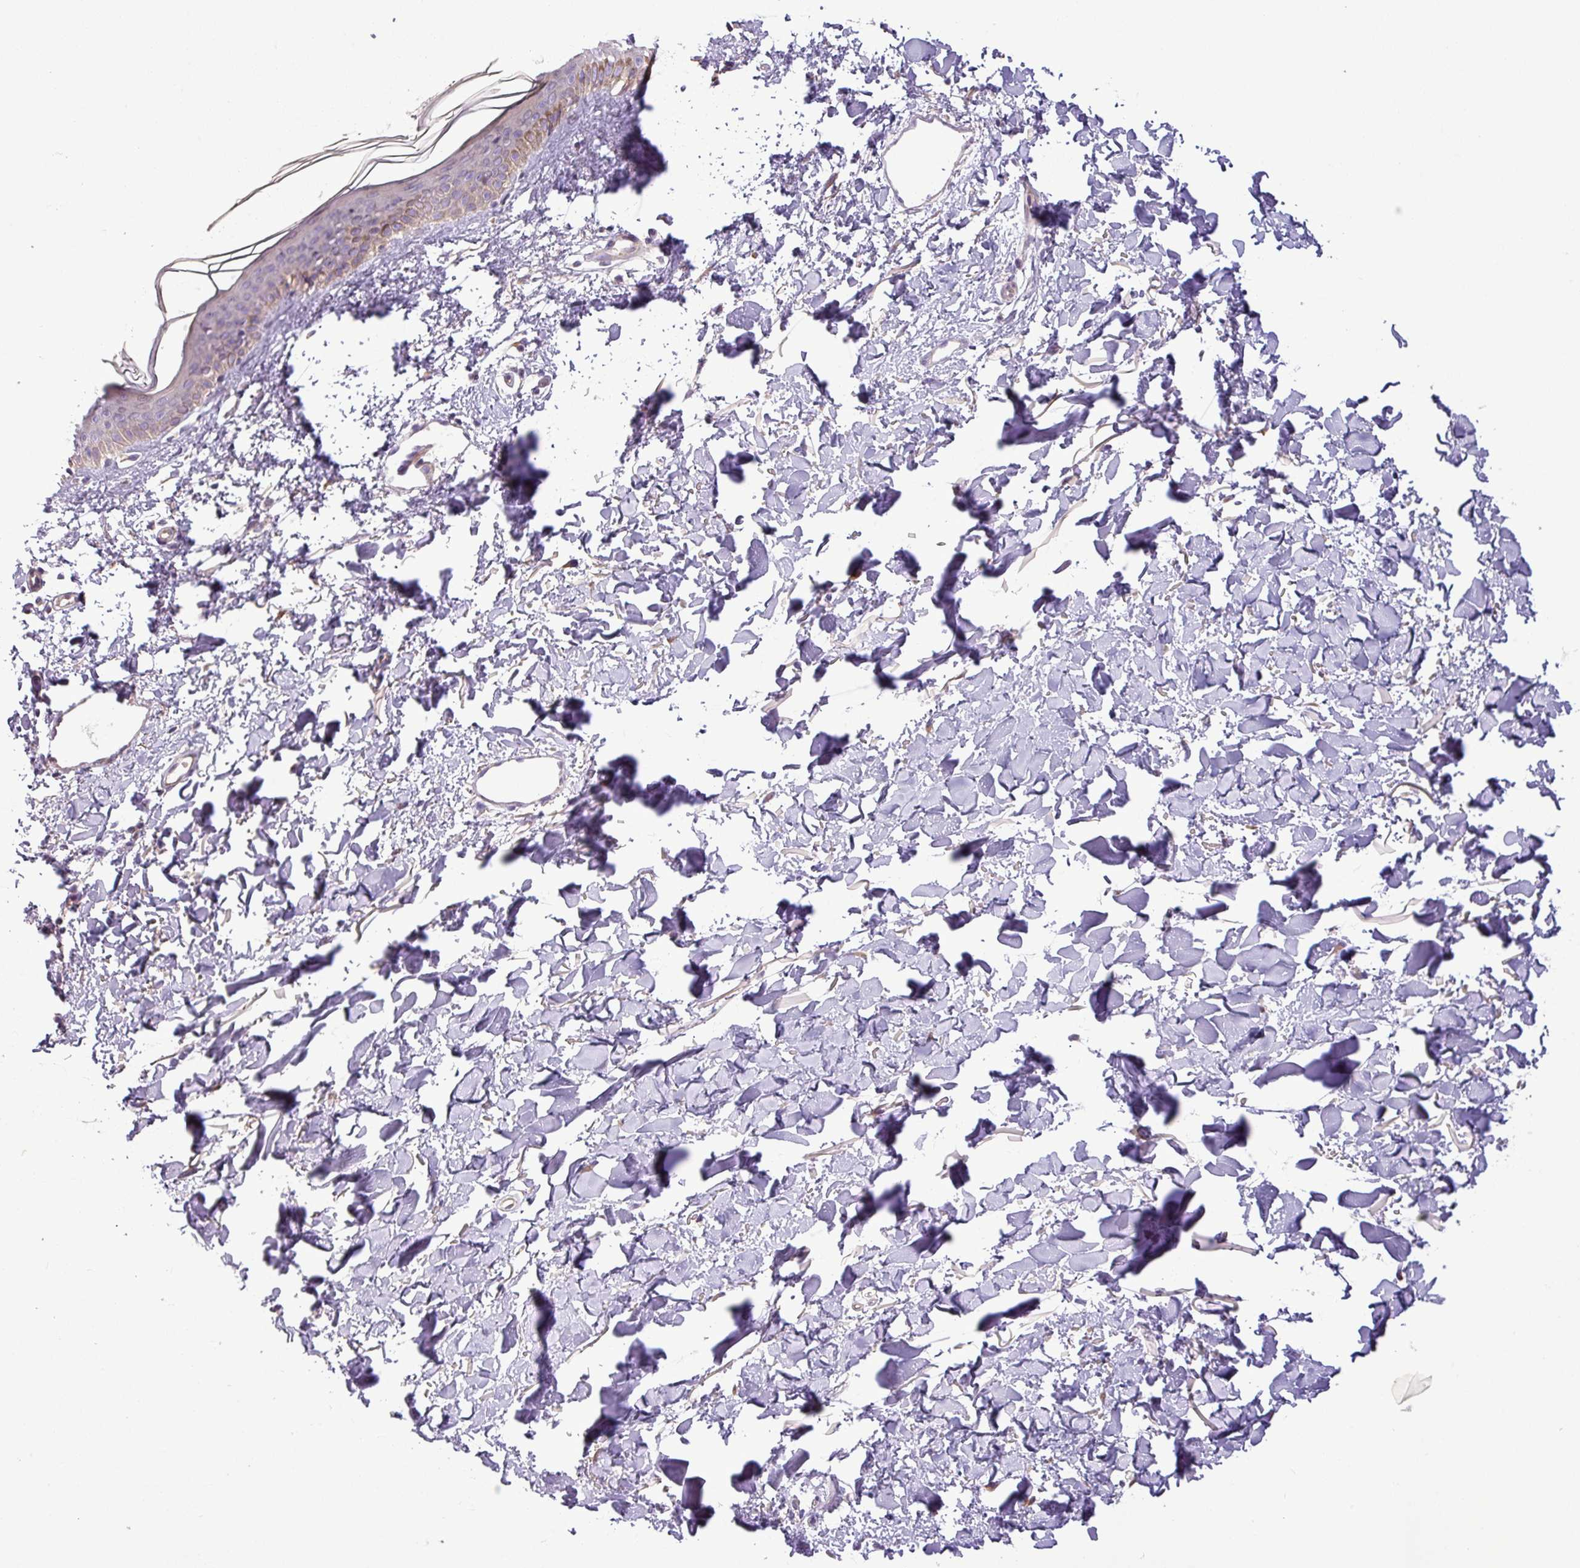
{"staining": {"intensity": "negative", "quantity": "none", "location": "none"}, "tissue": "skin", "cell_type": "Fibroblasts", "image_type": "normal", "snomed": [{"axis": "morphology", "description": "Normal tissue, NOS"}, {"axis": "topography", "description": "Skin"}], "caption": "Fibroblasts show no significant staining in benign skin. (DAB immunohistochemistry (IHC) visualized using brightfield microscopy, high magnification).", "gene": "MOCS3", "patient": {"sex": "female", "age": 58}}